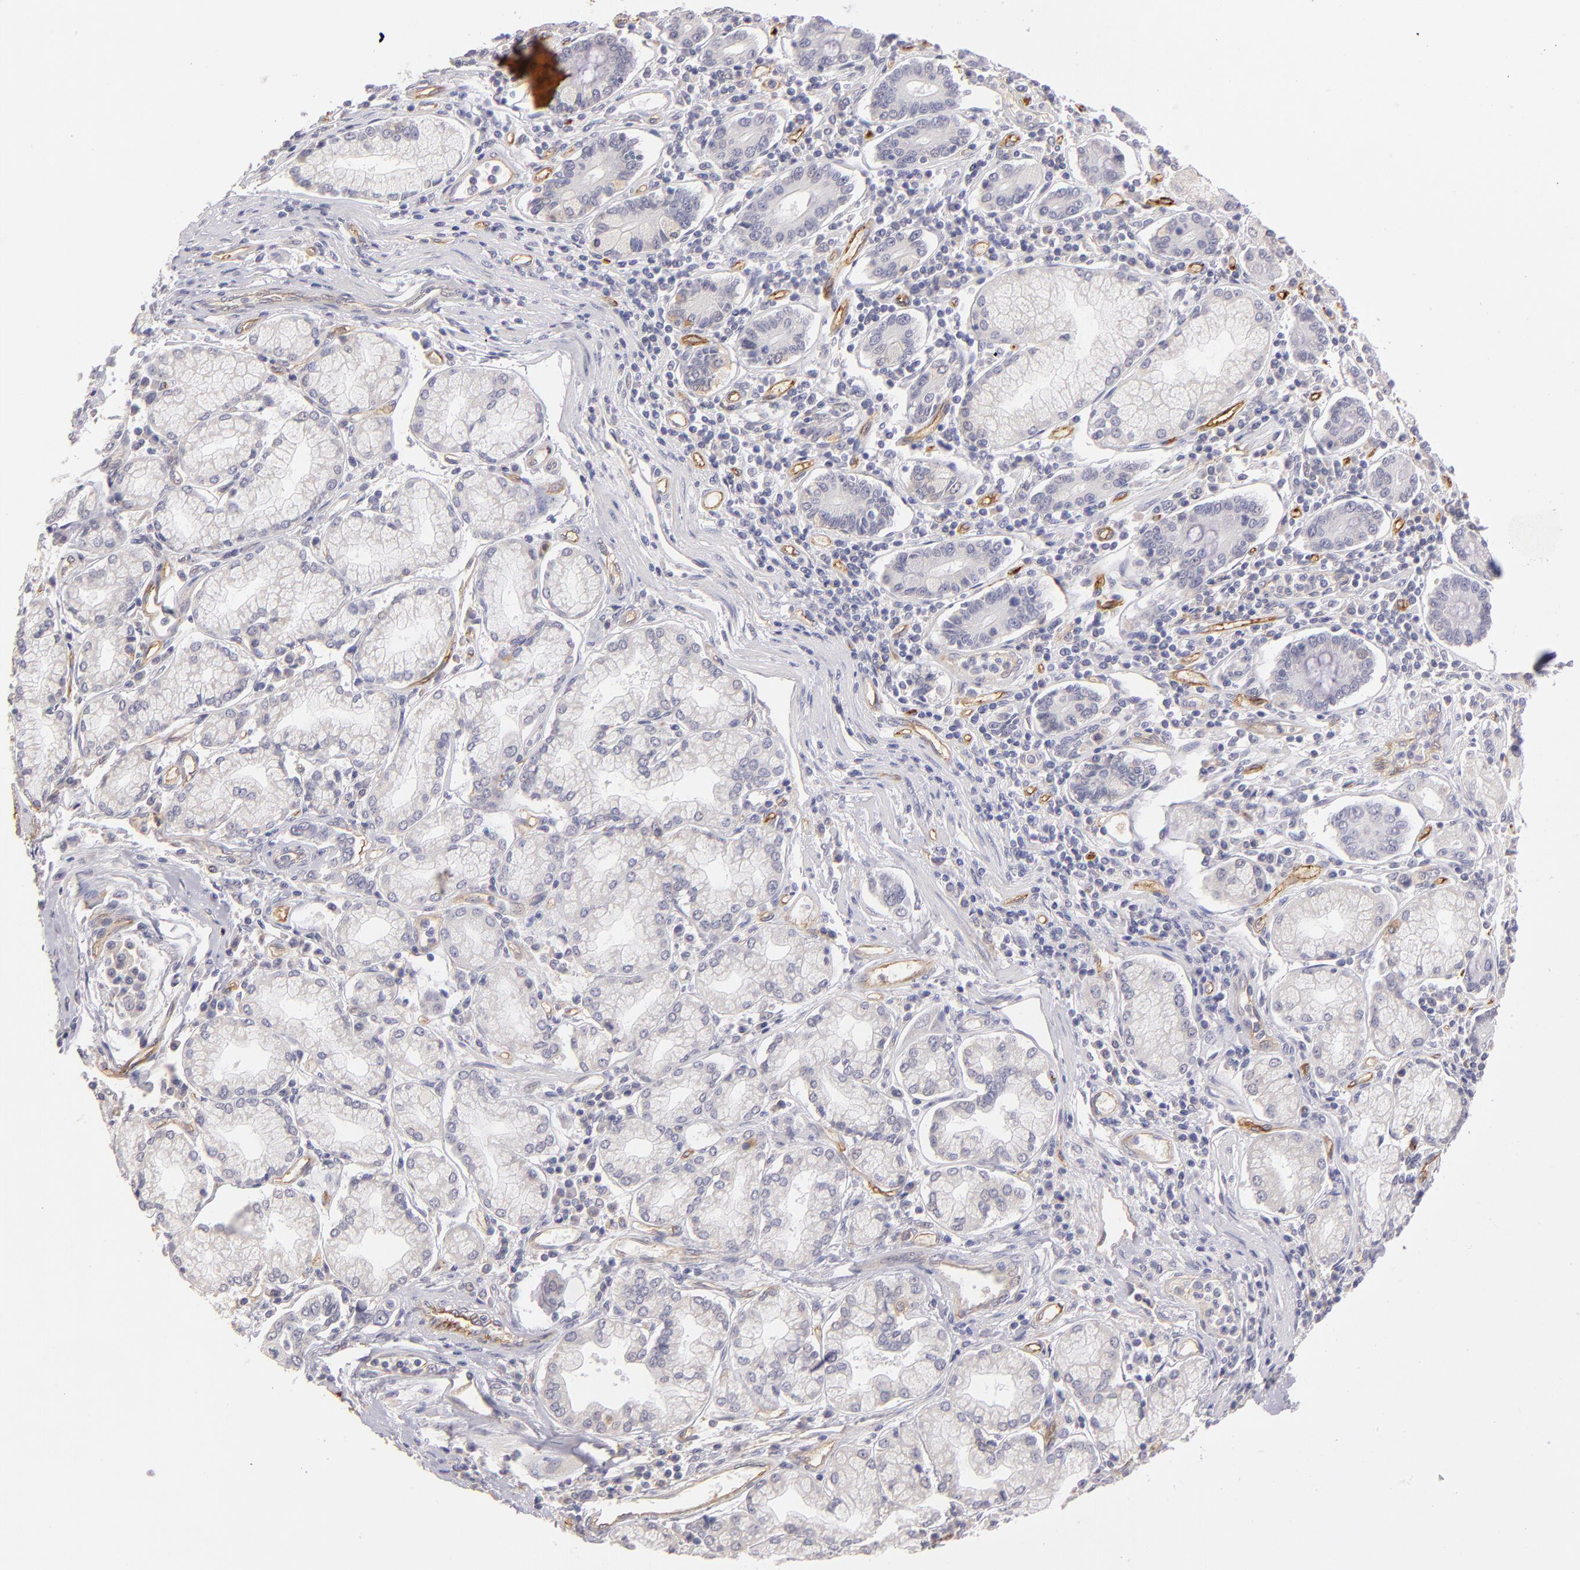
{"staining": {"intensity": "negative", "quantity": "none", "location": "none"}, "tissue": "pancreatic cancer", "cell_type": "Tumor cells", "image_type": "cancer", "snomed": [{"axis": "morphology", "description": "Adenocarcinoma, NOS"}, {"axis": "topography", "description": "Pancreas"}], "caption": "IHC photomicrograph of adenocarcinoma (pancreatic) stained for a protein (brown), which demonstrates no positivity in tumor cells. (Brightfield microscopy of DAB (3,3'-diaminobenzidine) IHC at high magnification).", "gene": "THBD", "patient": {"sex": "female", "age": 57}}